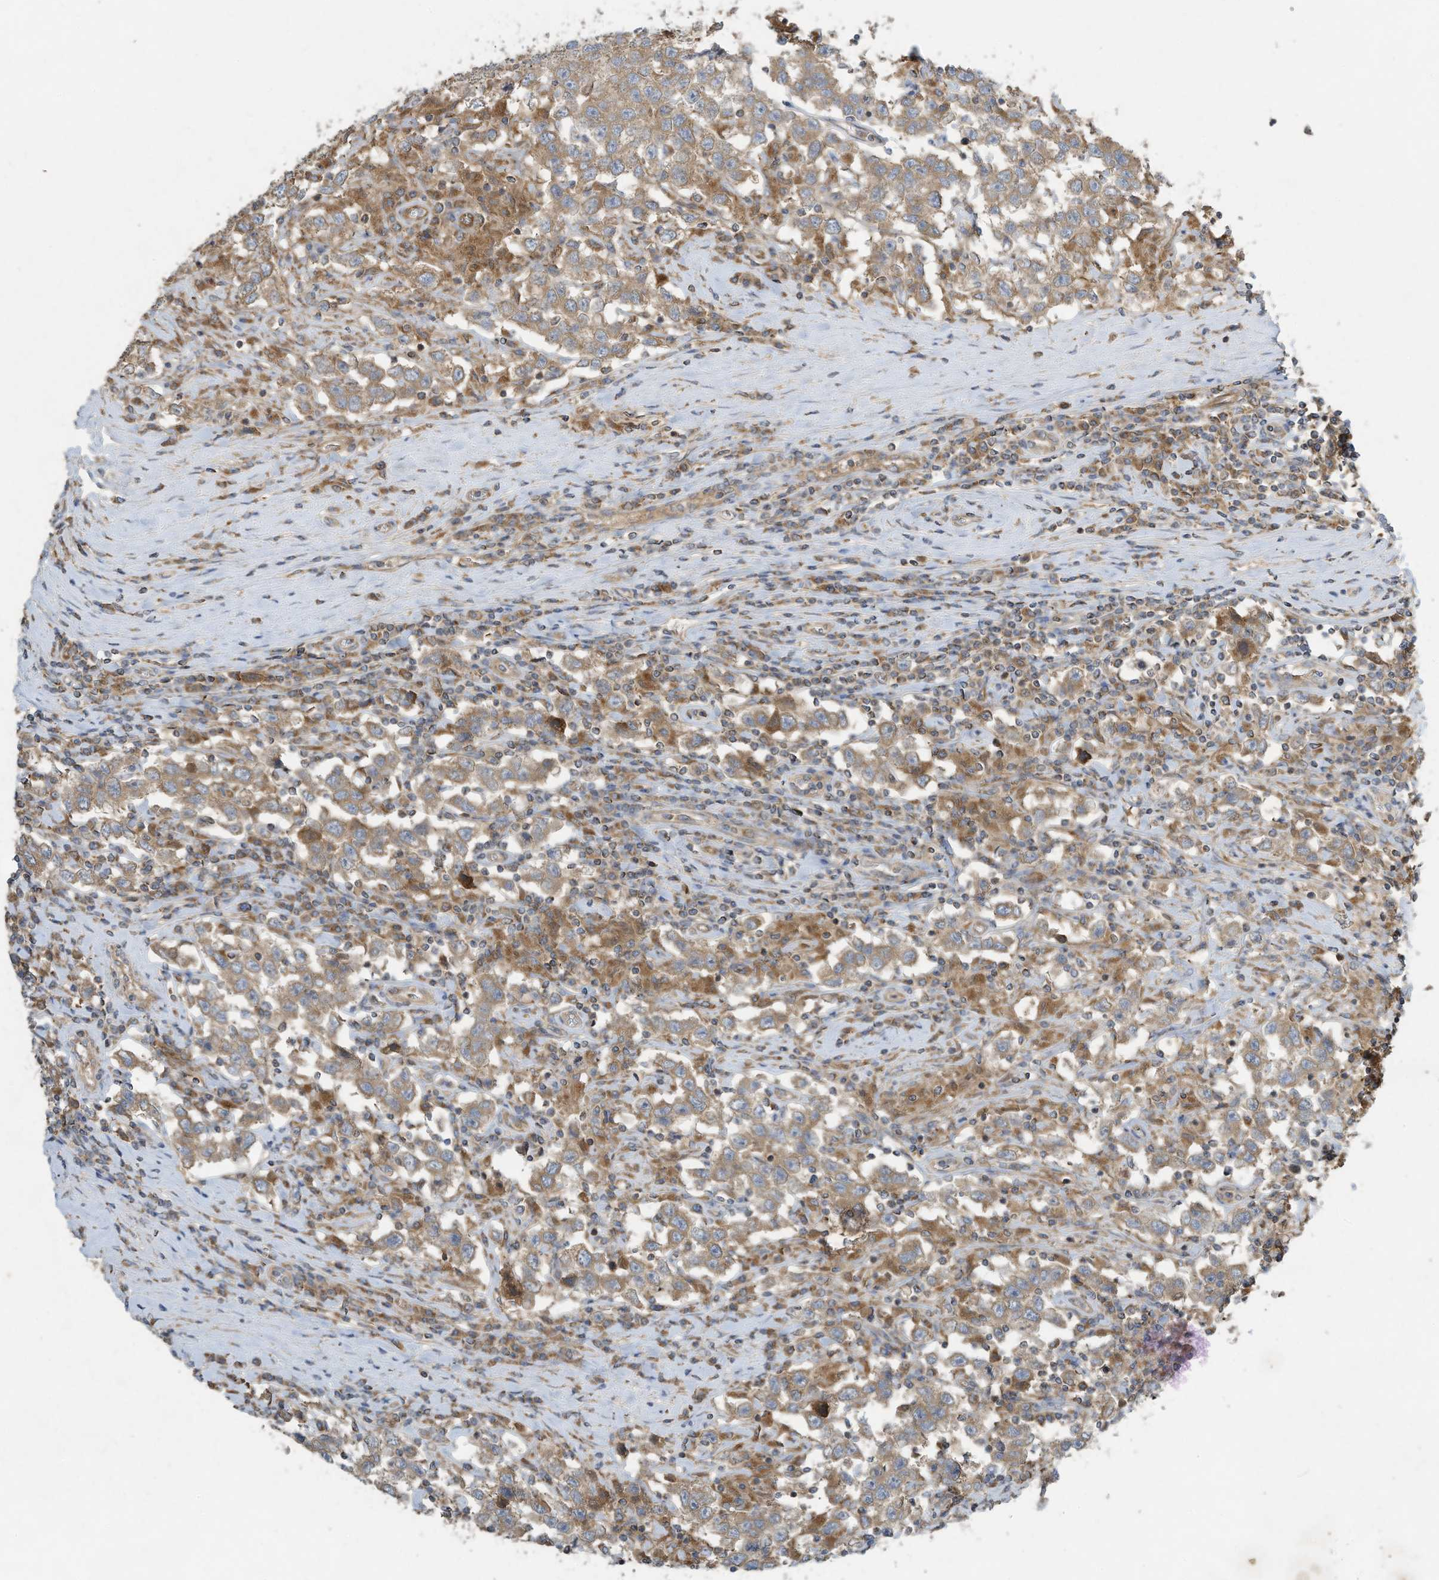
{"staining": {"intensity": "moderate", "quantity": ">75%", "location": "cytoplasmic/membranous"}, "tissue": "testis cancer", "cell_type": "Tumor cells", "image_type": "cancer", "snomed": [{"axis": "morphology", "description": "Seminoma, NOS"}, {"axis": "topography", "description": "Testis"}], "caption": "Testis cancer (seminoma) stained with a brown dye shows moderate cytoplasmic/membranous positive expression in about >75% of tumor cells.", "gene": "SYNJ2", "patient": {"sex": "male", "age": 41}}